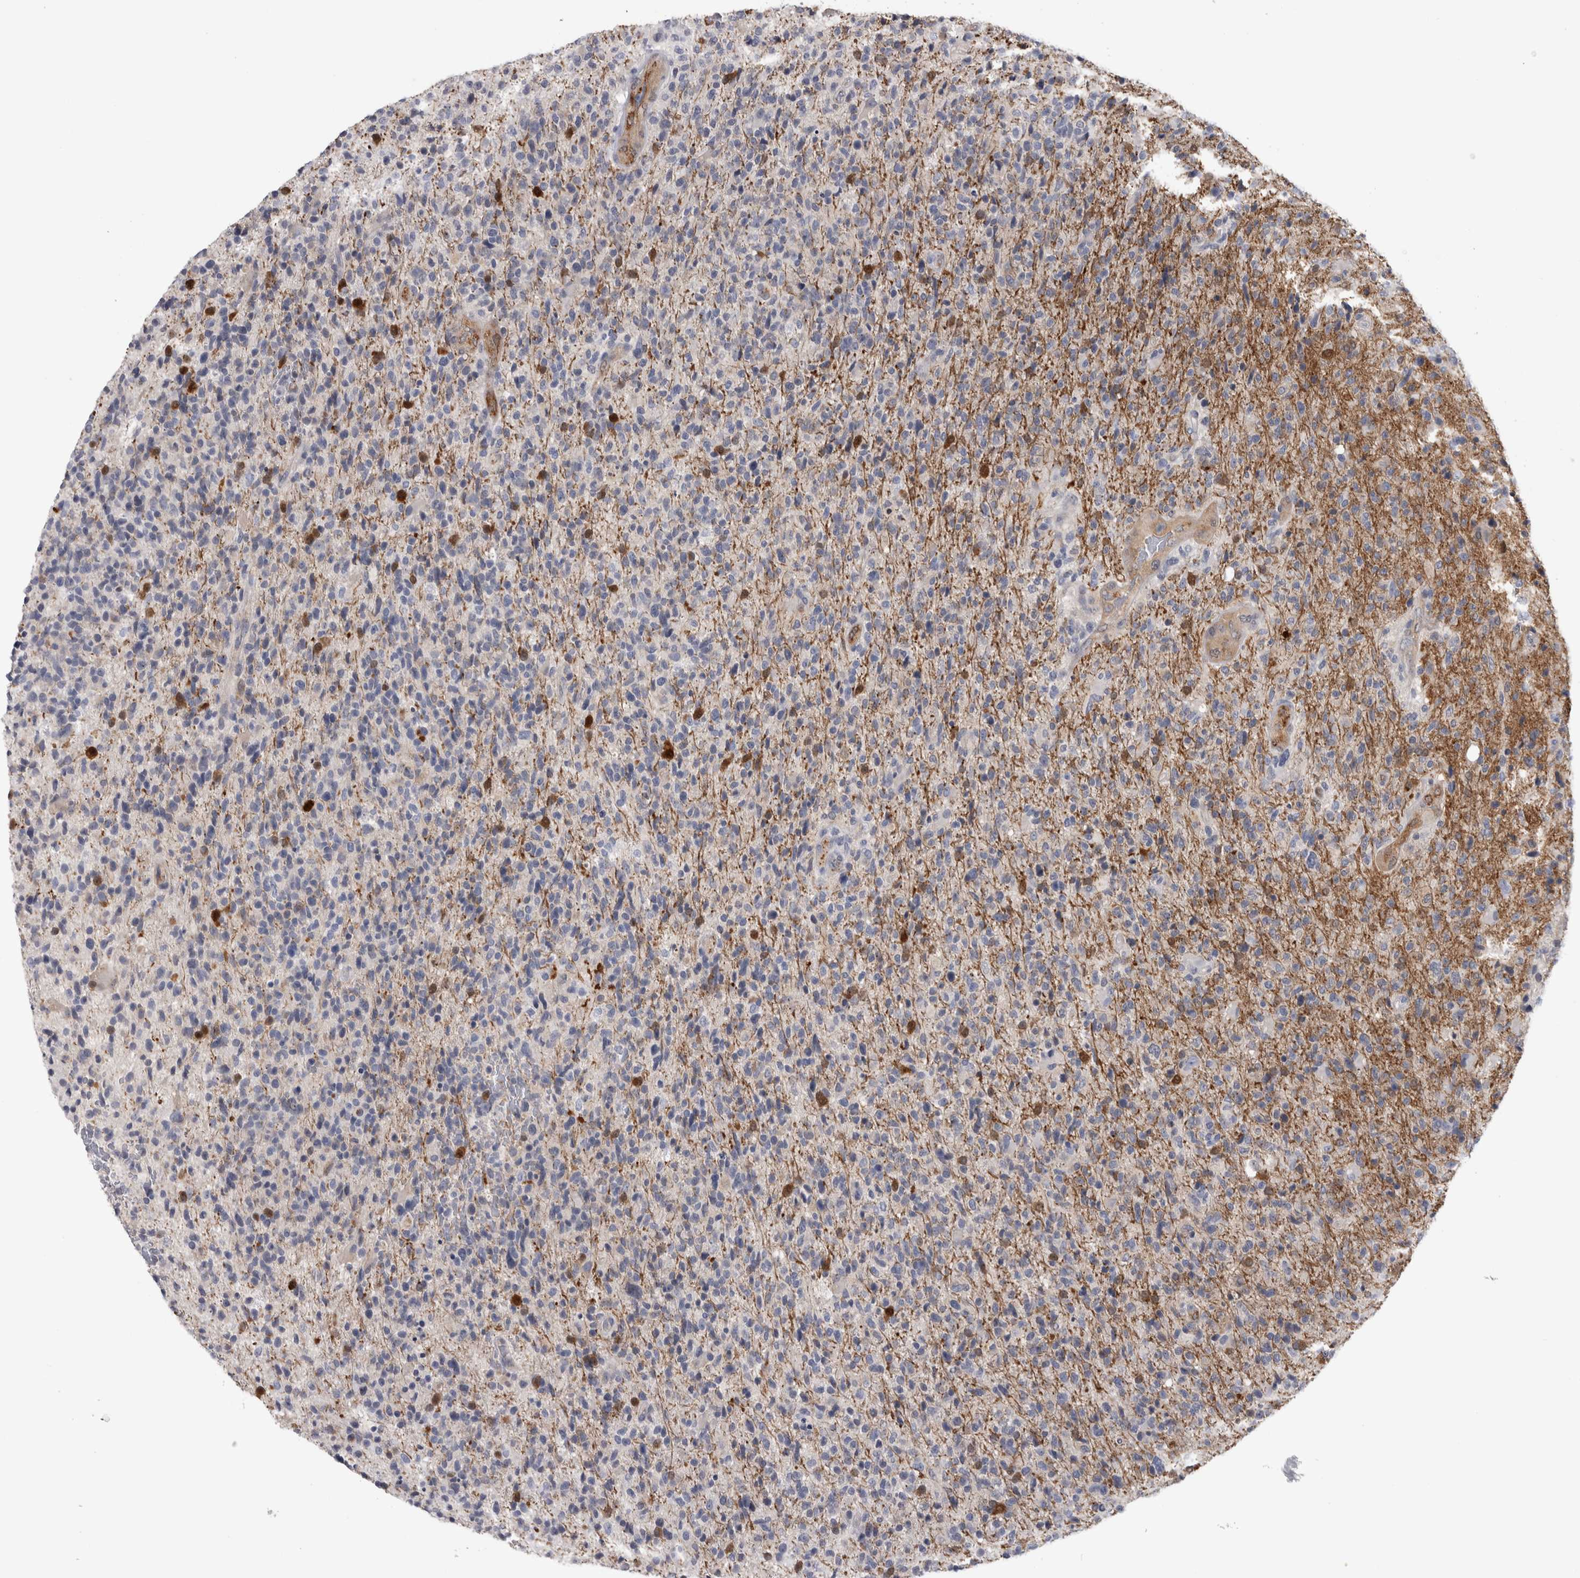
{"staining": {"intensity": "weak", "quantity": "25%-75%", "location": "cytoplasmic/membranous"}, "tissue": "glioma", "cell_type": "Tumor cells", "image_type": "cancer", "snomed": [{"axis": "morphology", "description": "Glioma, malignant, High grade"}, {"axis": "topography", "description": "Brain"}], "caption": "Brown immunohistochemical staining in glioma shows weak cytoplasmic/membranous positivity in approximately 25%-75% of tumor cells.", "gene": "ACOT7", "patient": {"sex": "male", "age": 72}}